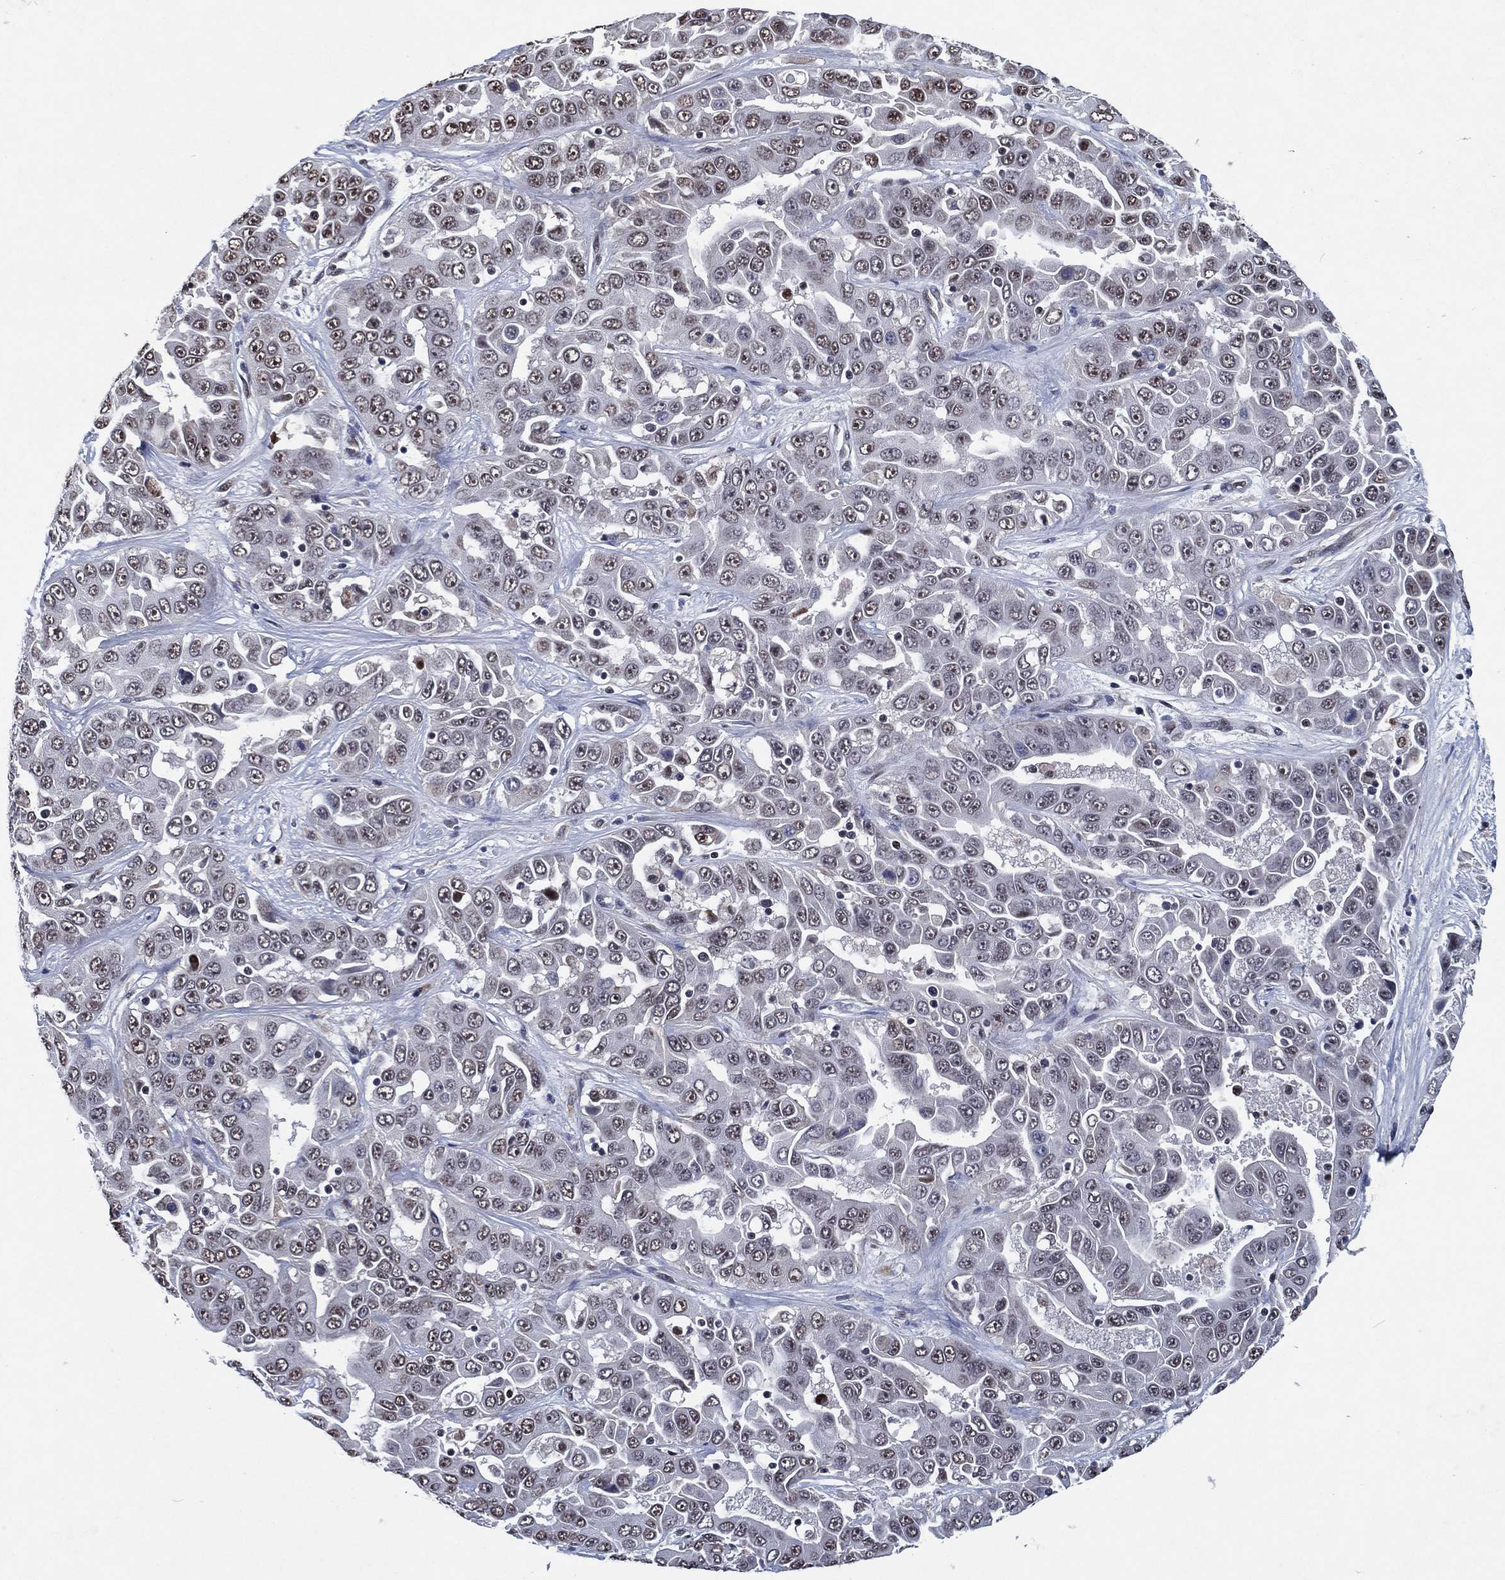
{"staining": {"intensity": "moderate", "quantity": "<25%", "location": "nuclear"}, "tissue": "liver cancer", "cell_type": "Tumor cells", "image_type": "cancer", "snomed": [{"axis": "morphology", "description": "Cholangiocarcinoma"}, {"axis": "topography", "description": "Liver"}], "caption": "Immunohistochemical staining of human liver cholangiocarcinoma reveals low levels of moderate nuclear protein expression in about <25% of tumor cells.", "gene": "ZBTB42", "patient": {"sex": "female", "age": 52}}